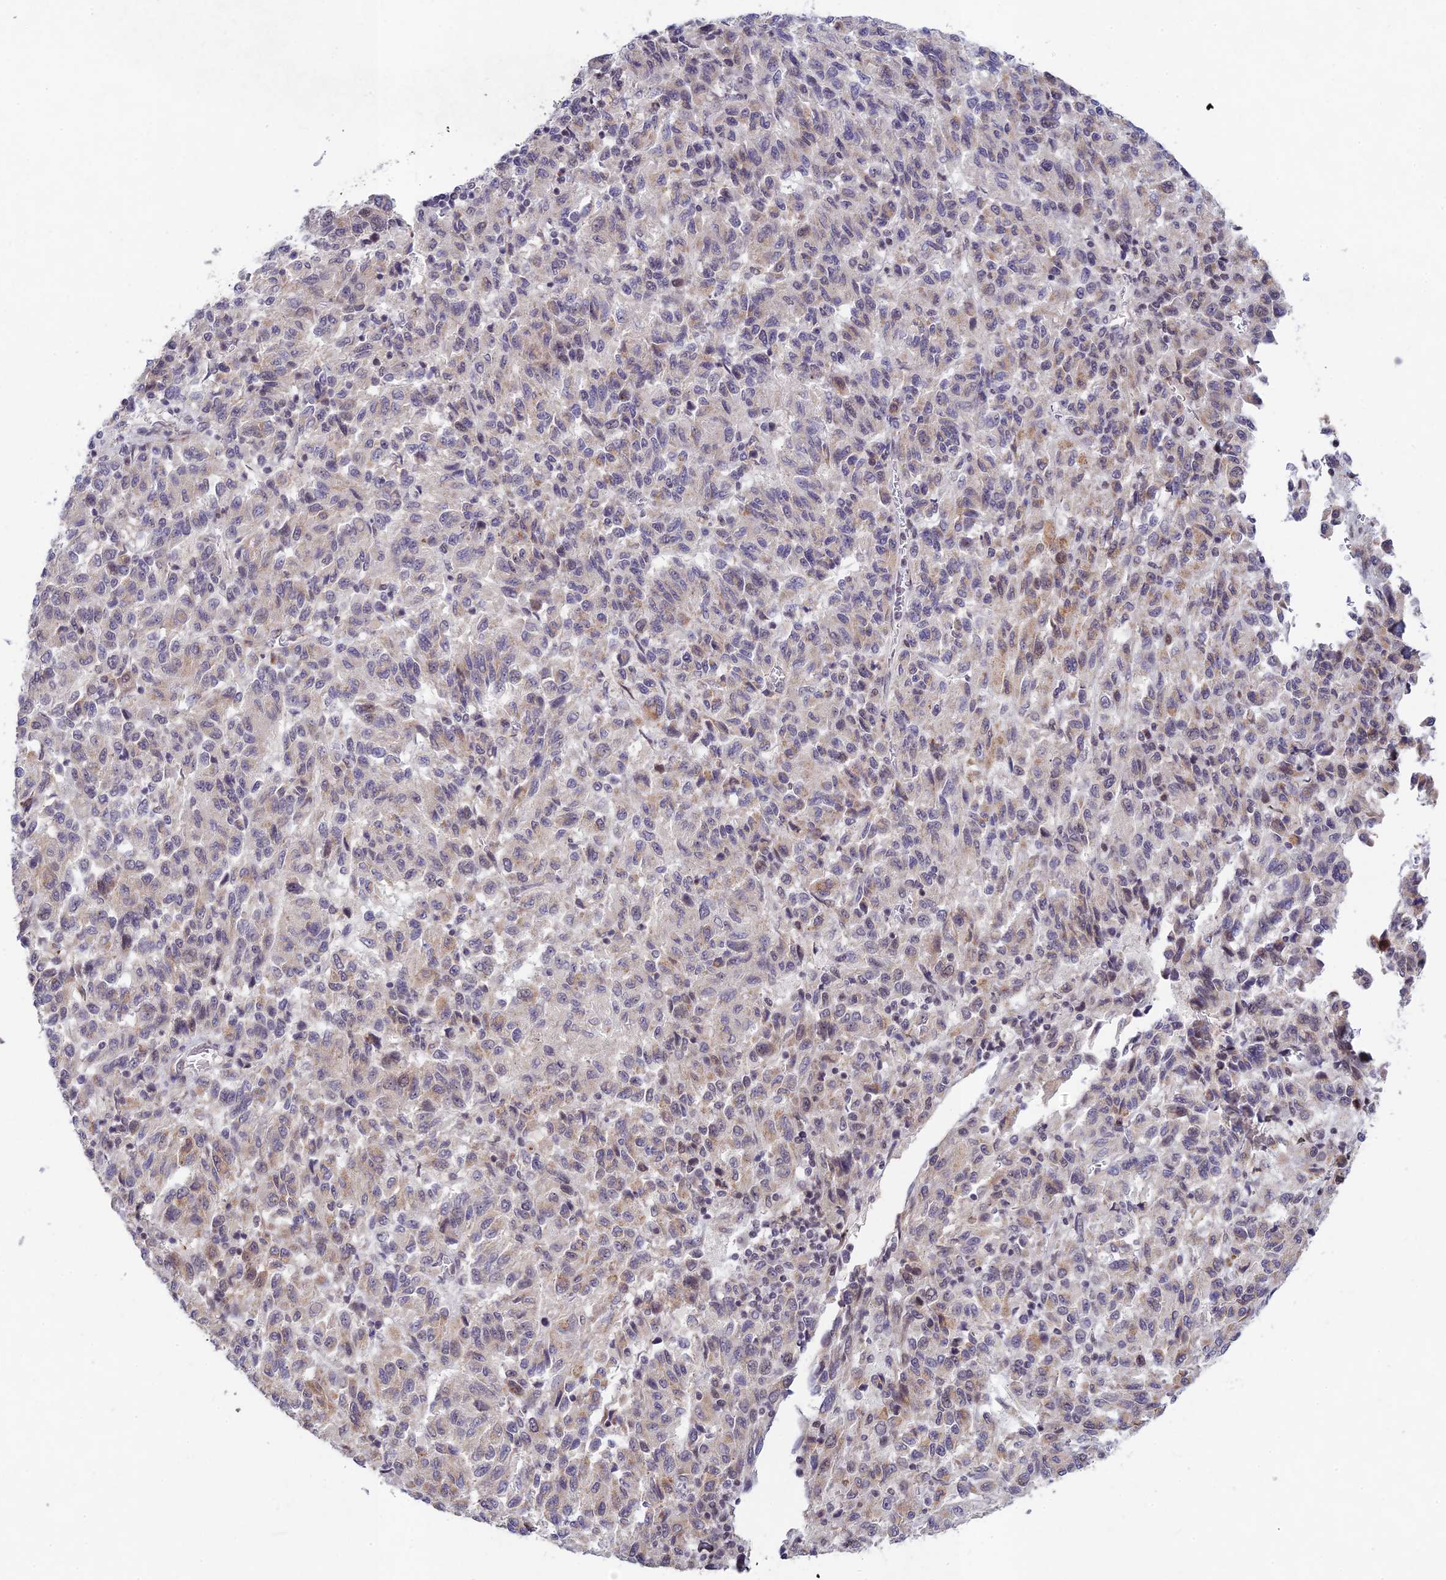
{"staining": {"intensity": "weak", "quantity": "<25%", "location": "cytoplasmic/membranous"}, "tissue": "melanoma", "cell_type": "Tumor cells", "image_type": "cancer", "snomed": [{"axis": "morphology", "description": "Malignant melanoma, Metastatic site"}, {"axis": "topography", "description": "Lung"}], "caption": "Melanoma was stained to show a protein in brown. There is no significant positivity in tumor cells.", "gene": "RAVER1", "patient": {"sex": "male", "age": 64}}